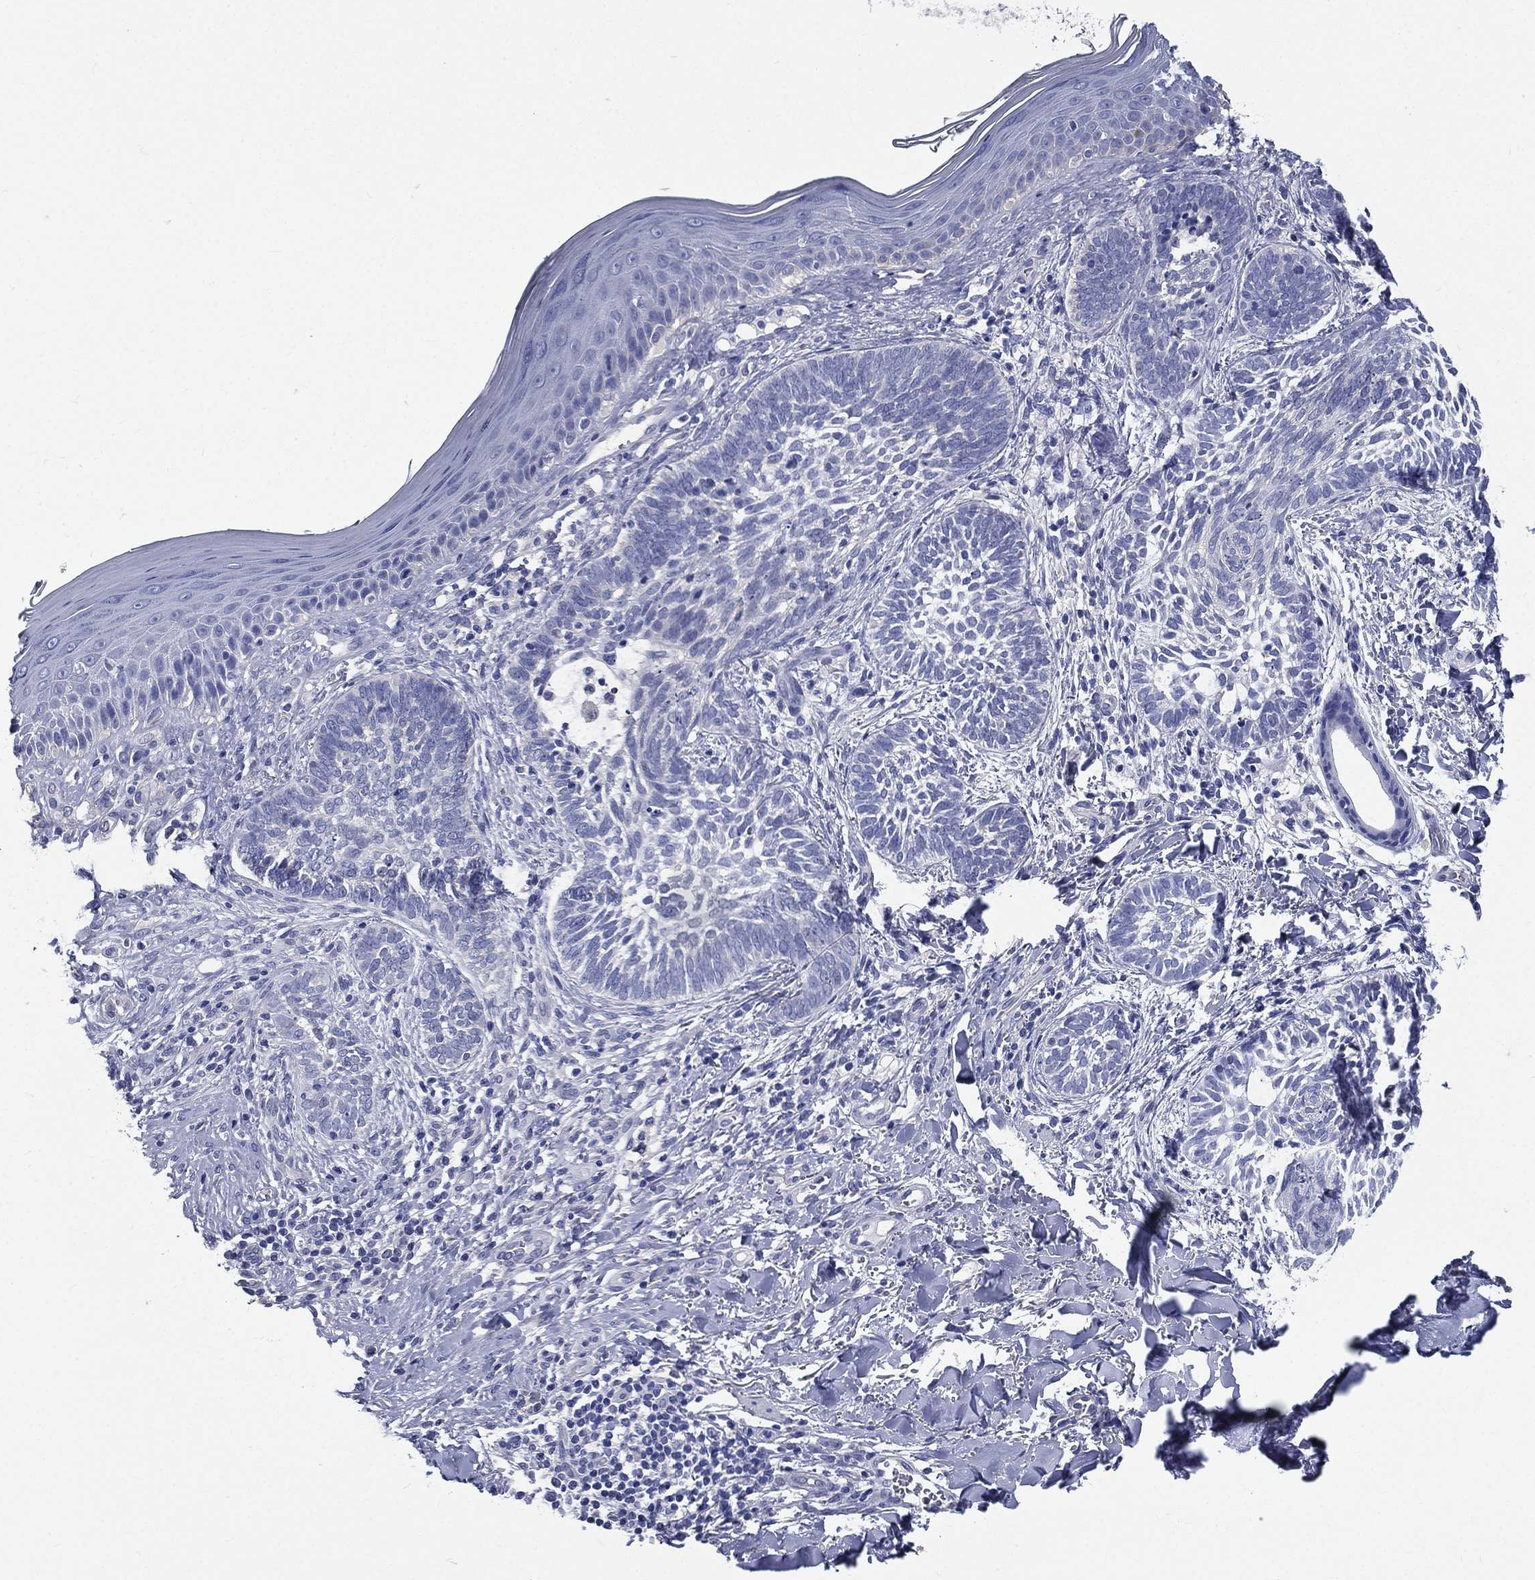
{"staining": {"intensity": "negative", "quantity": "none", "location": "none"}, "tissue": "skin cancer", "cell_type": "Tumor cells", "image_type": "cancer", "snomed": [{"axis": "morphology", "description": "Normal tissue, NOS"}, {"axis": "morphology", "description": "Basal cell carcinoma"}, {"axis": "topography", "description": "Skin"}], "caption": "The histopathology image reveals no staining of tumor cells in skin cancer (basal cell carcinoma).", "gene": "DPYS", "patient": {"sex": "male", "age": 46}}